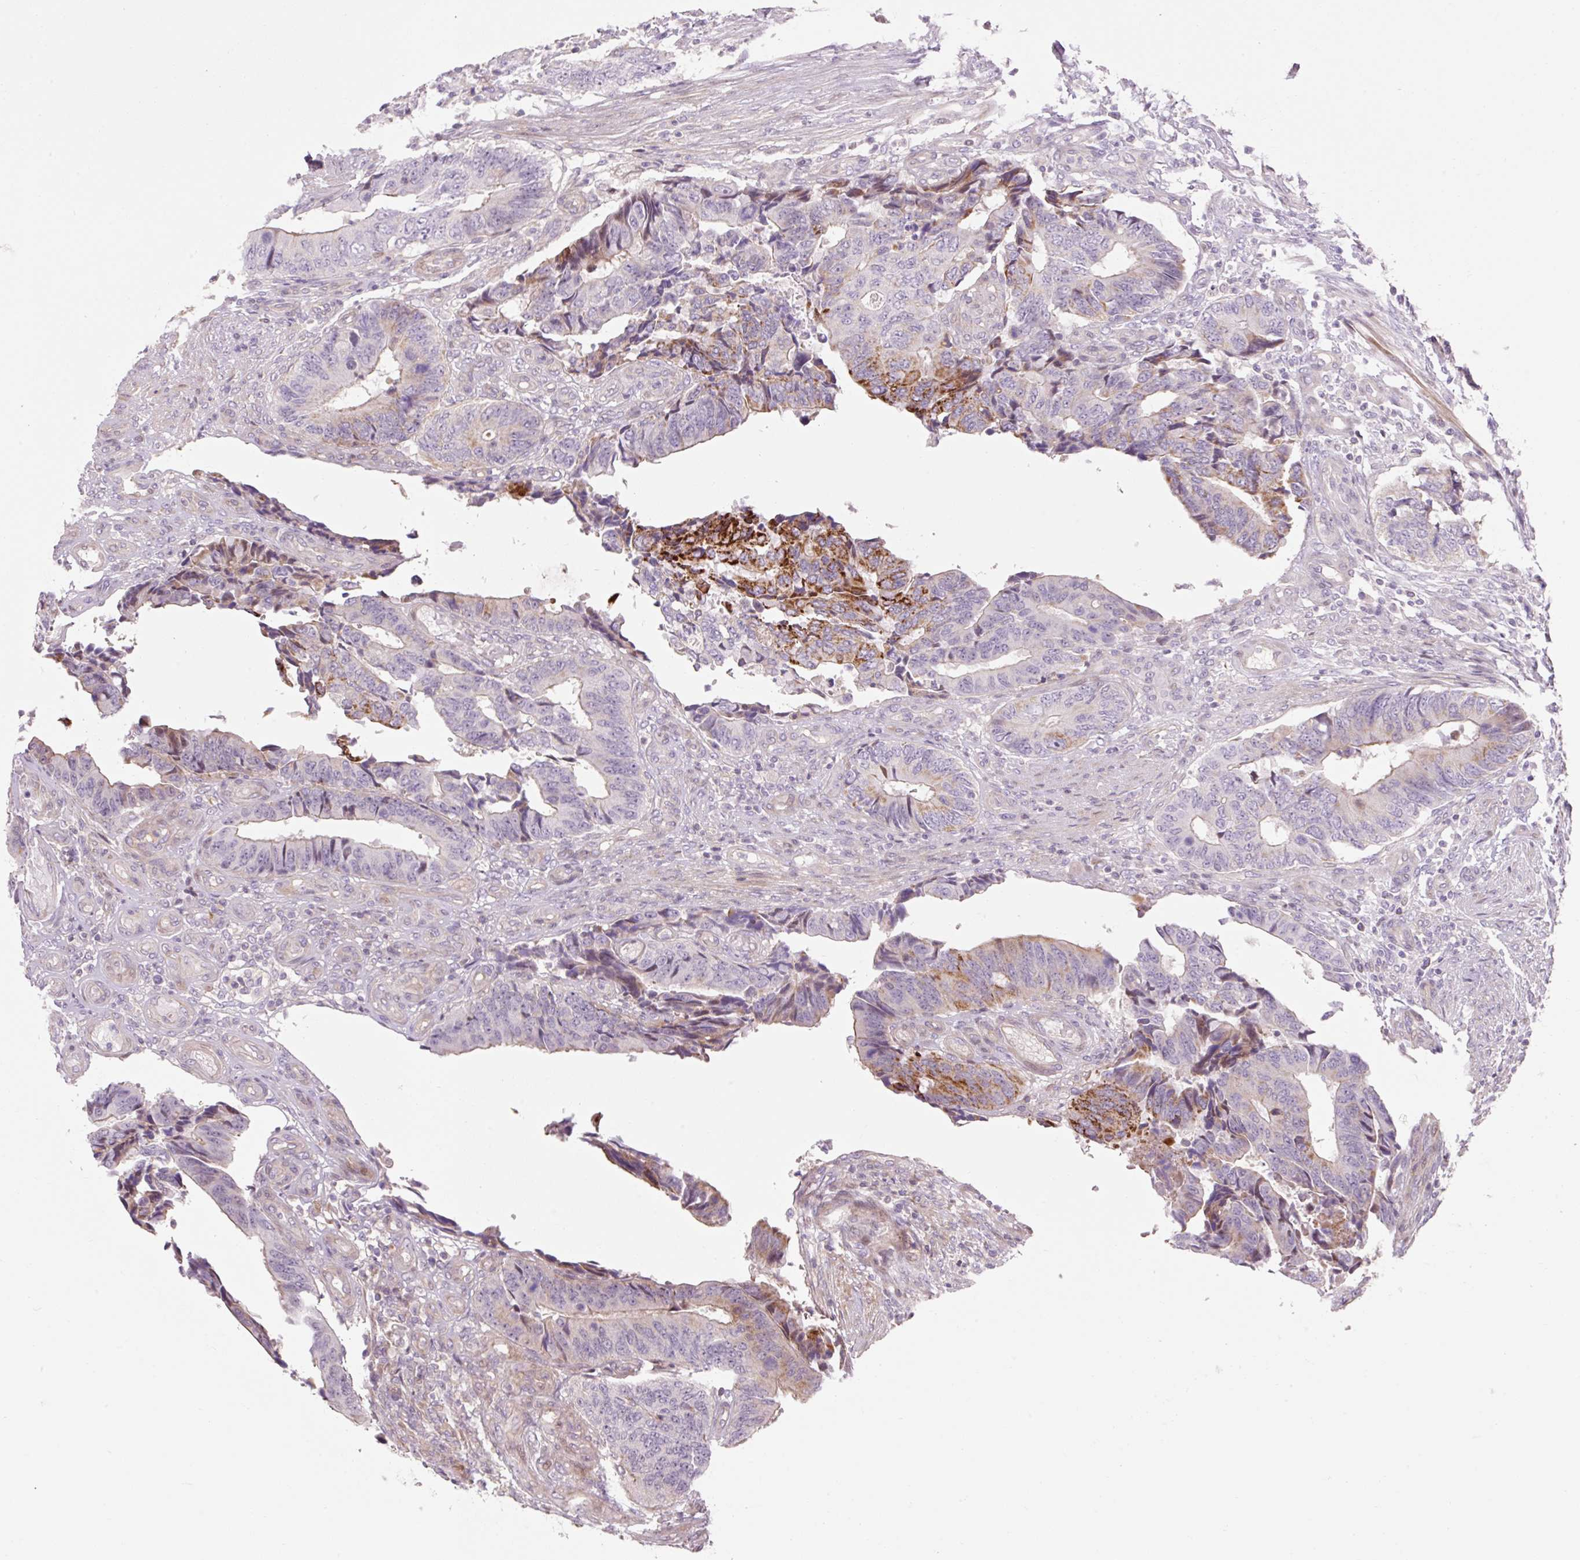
{"staining": {"intensity": "strong", "quantity": "<25%", "location": "cytoplasmic/membranous"}, "tissue": "colorectal cancer", "cell_type": "Tumor cells", "image_type": "cancer", "snomed": [{"axis": "morphology", "description": "Adenocarcinoma, NOS"}, {"axis": "topography", "description": "Colon"}], "caption": "Human colorectal cancer (adenocarcinoma) stained for a protein (brown) reveals strong cytoplasmic/membranous positive staining in about <25% of tumor cells.", "gene": "ZNF552", "patient": {"sex": "male", "age": 87}}